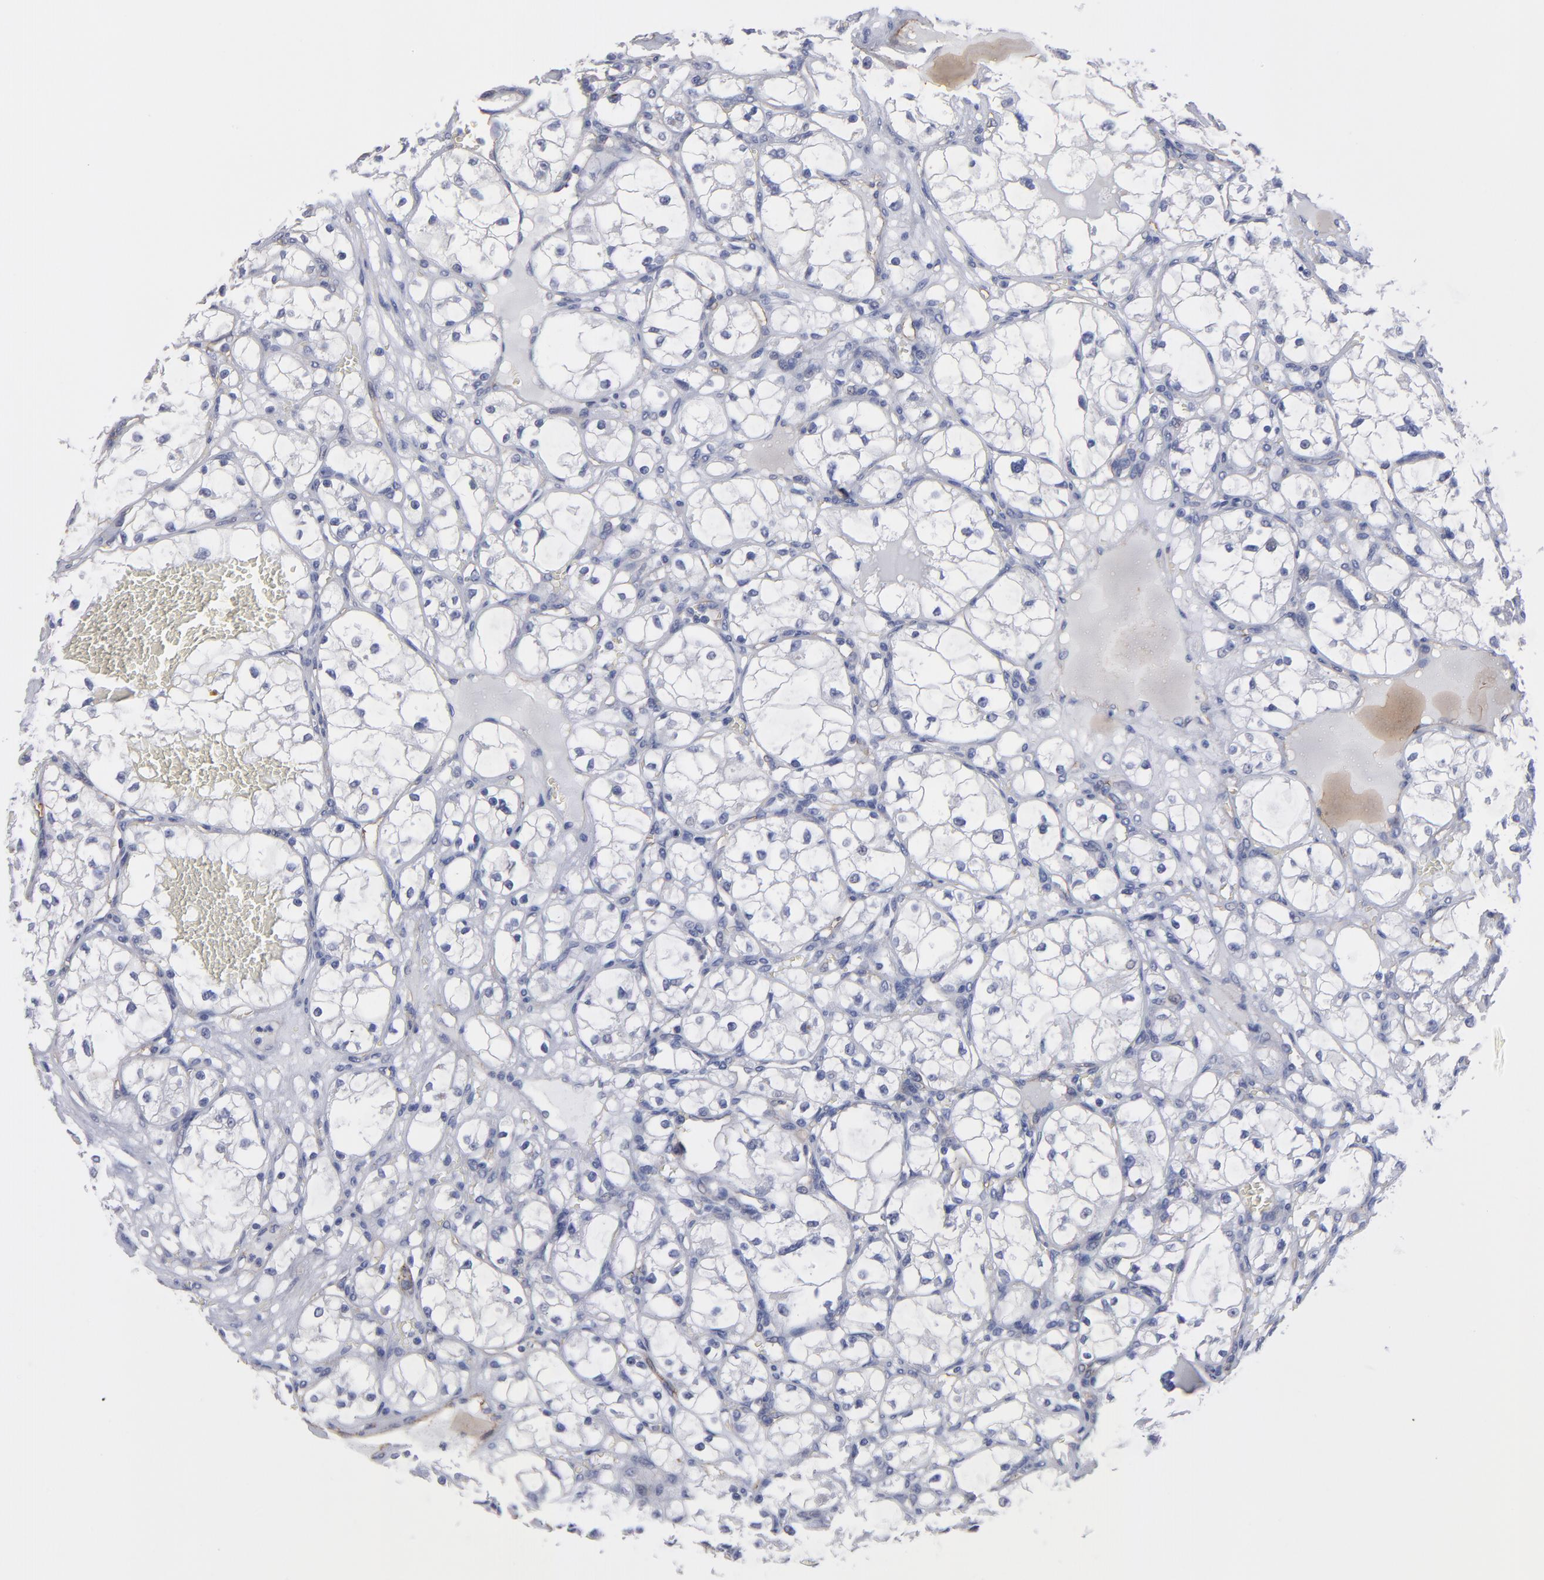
{"staining": {"intensity": "negative", "quantity": "none", "location": "none"}, "tissue": "renal cancer", "cell_type": "Tumor cells", "image_type": "cancer", "snomed": [{"axis": "morphology", "description": "Adenocarcinoma, NOS"}, {"axis": "topography", "description": "Kidney"}], "caption": "High magnification brightfield microscopy of renal cancer (adenocarcinoma) stained with DAB (3,3'-diaminobenzidine) (brown) and counterstained with hematoxylin (blue): tumor cells show no significant expression.", "gene": "TM4SF1", "patient": {"sex": "male", "age": 61}}